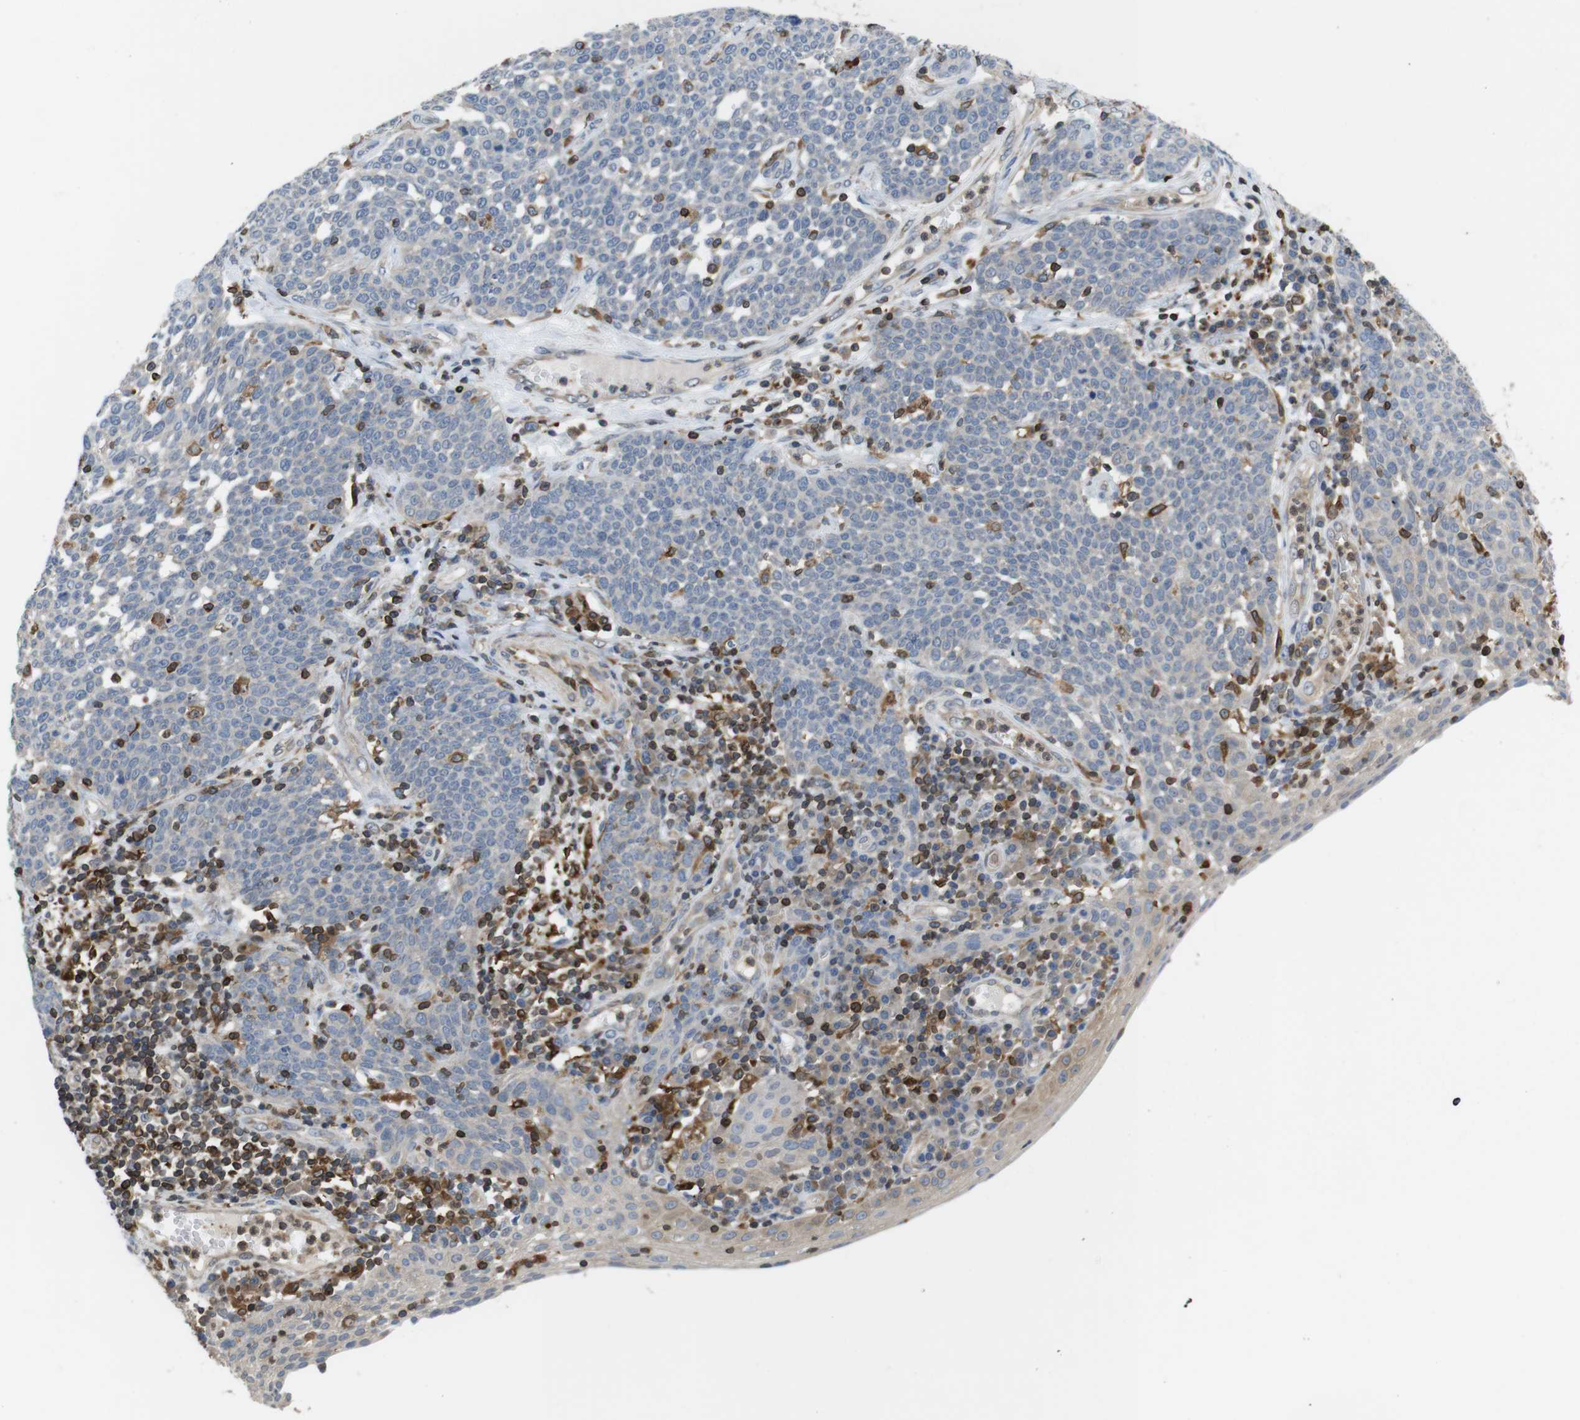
{"staining": {"intensity": "negative", "quantity": "none", "location": "none"}, "tissue": "cervical cancer", "cell_type": "Tumor cells", "image_type": "cancer", "snomed": [{"axis": "morphology", "description": "Squamous cell carcinoma, NOS"}, {"axis": "topography", "description": "Cervix"}], "caption": "IHC image of neoplastic tissue: human squamous cell carcinoma (cervical) stained with DAB shows no significant protein expression in tumor cells.", "gene": "ARL6IP5", "patient": {"sex": "female", "age": 34}}